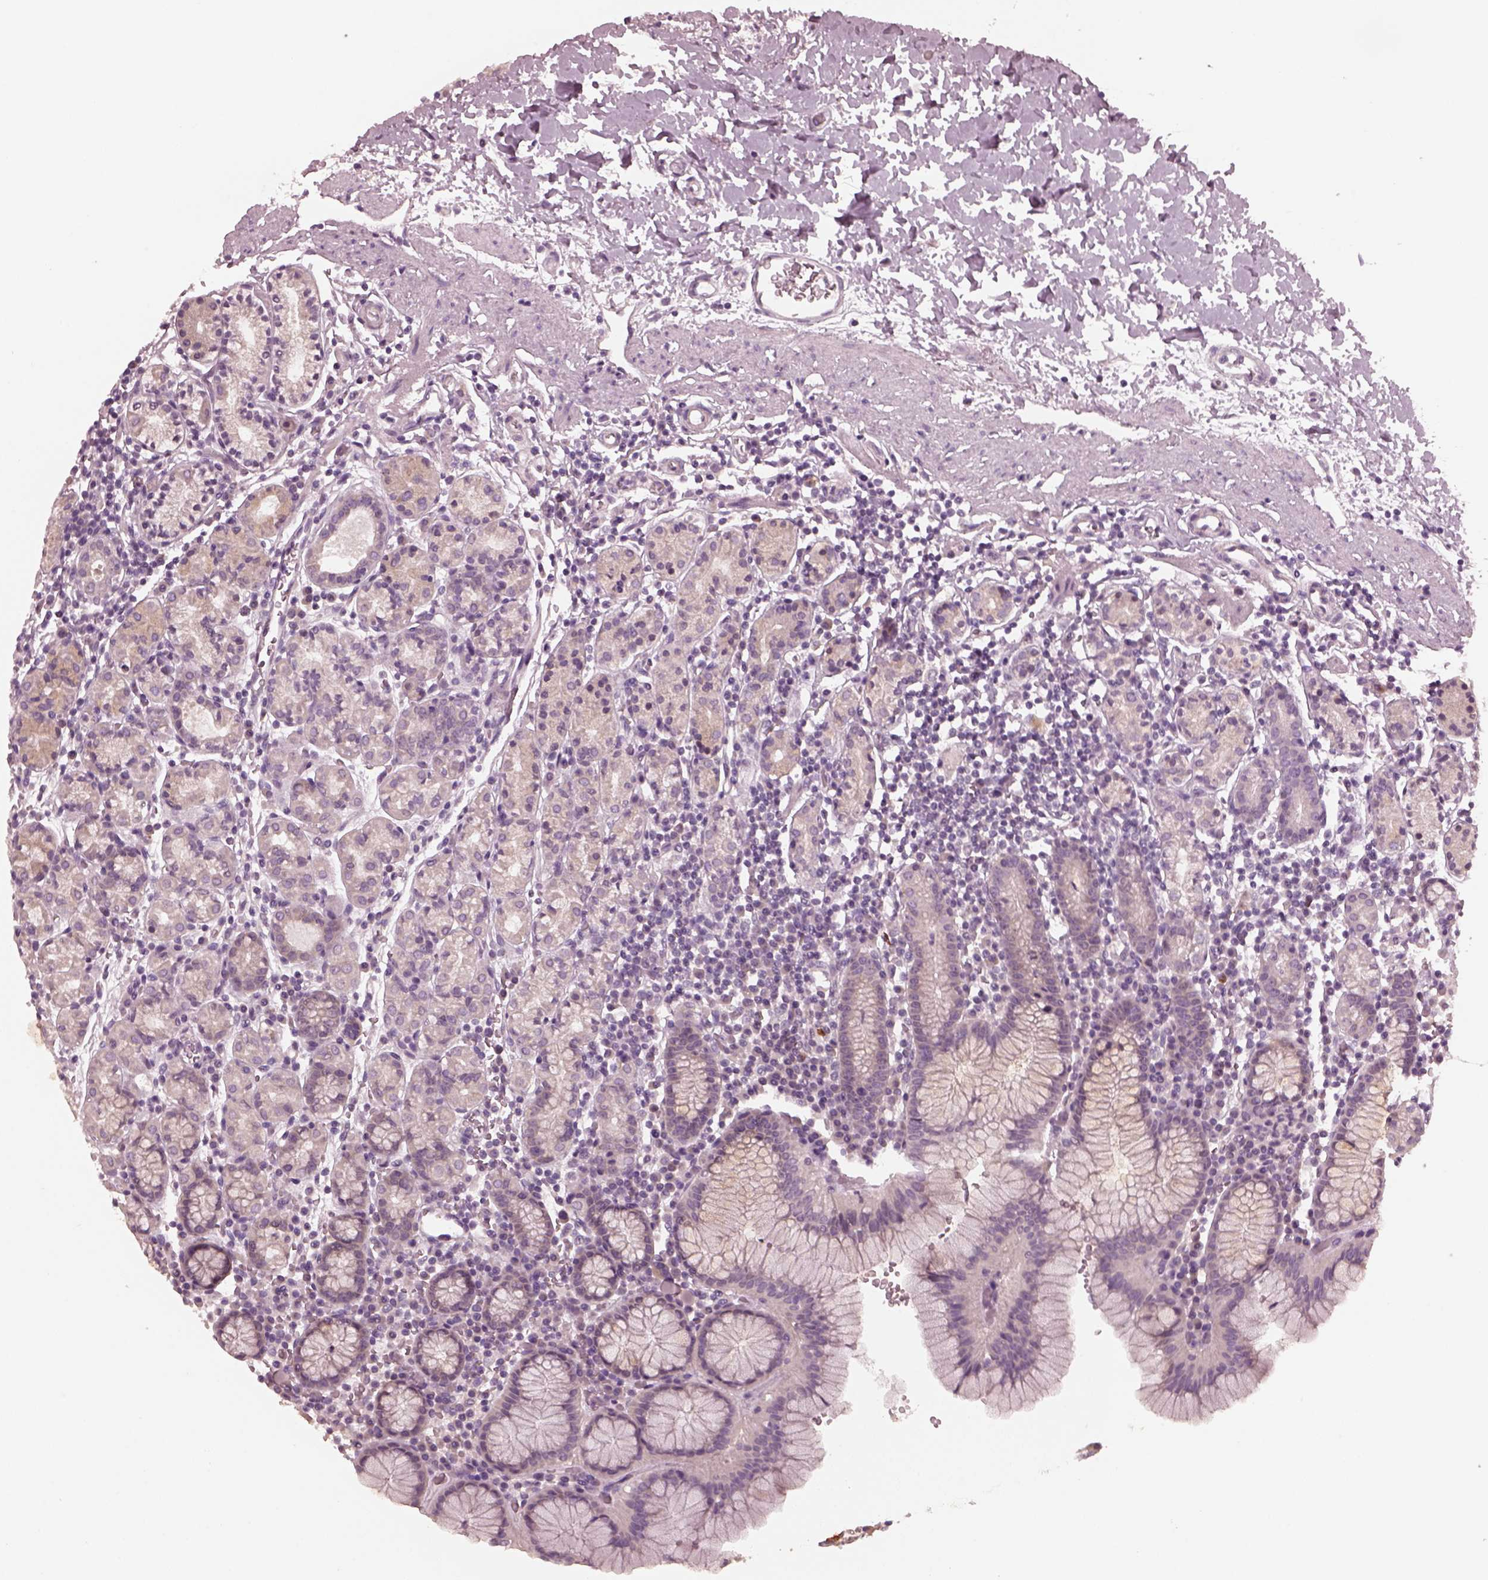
{"staining": {"intensity": "negative", "quantity": "none", "location": "none"}, "tissue": "stomach", "cell_type": "Glandular cells", "image_type": "normal", "snomed": [{"axis": "morphology", "description": "Normal tissue, NOS"}, {"axis": "topography", "description": "Stomach, upper"}, {"axis": "topography", "description": "Stomach"}], "caption": "An IHC histopathology image of benign stomach is shown. There is no staining in glandular cells of stomach.", "gene": "RGS7", "patient": {"sex": "male", "age": 62}}